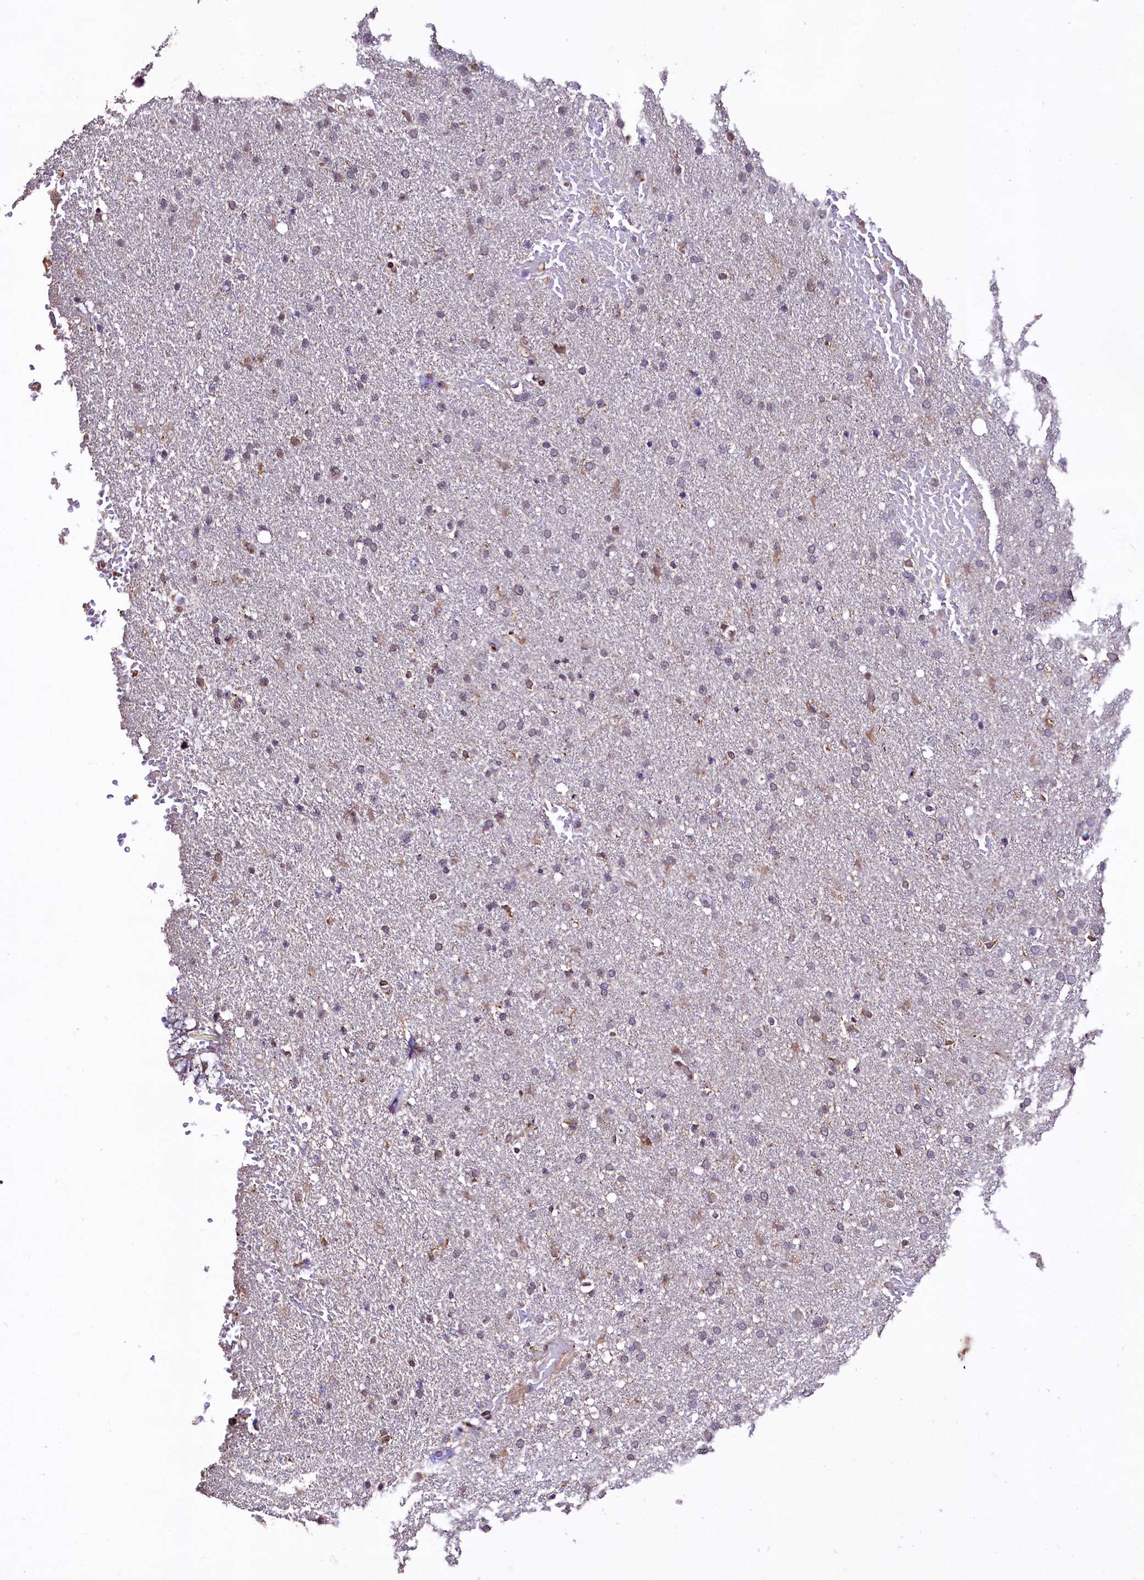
{"staining": {"intensity": "weak", "quantity": "<25%", "location": "cytoplasmic/membranous"}, "tissue": "glioma", "cell_type": "Tumor cells", "image_type": "cancer", "snomed": [{"axis": "morphology", "description": "Glioma, malignant, High grade"}, {"axis": "topography", "description": "Brain"}], "caption": "High power microscopy photomicrograph of an IHC image of malignant high-grade glioma, revealing no significant expression in tumor cells.", "gene": "C5orf15", "patient": {"sex": "male", "age": 72}}